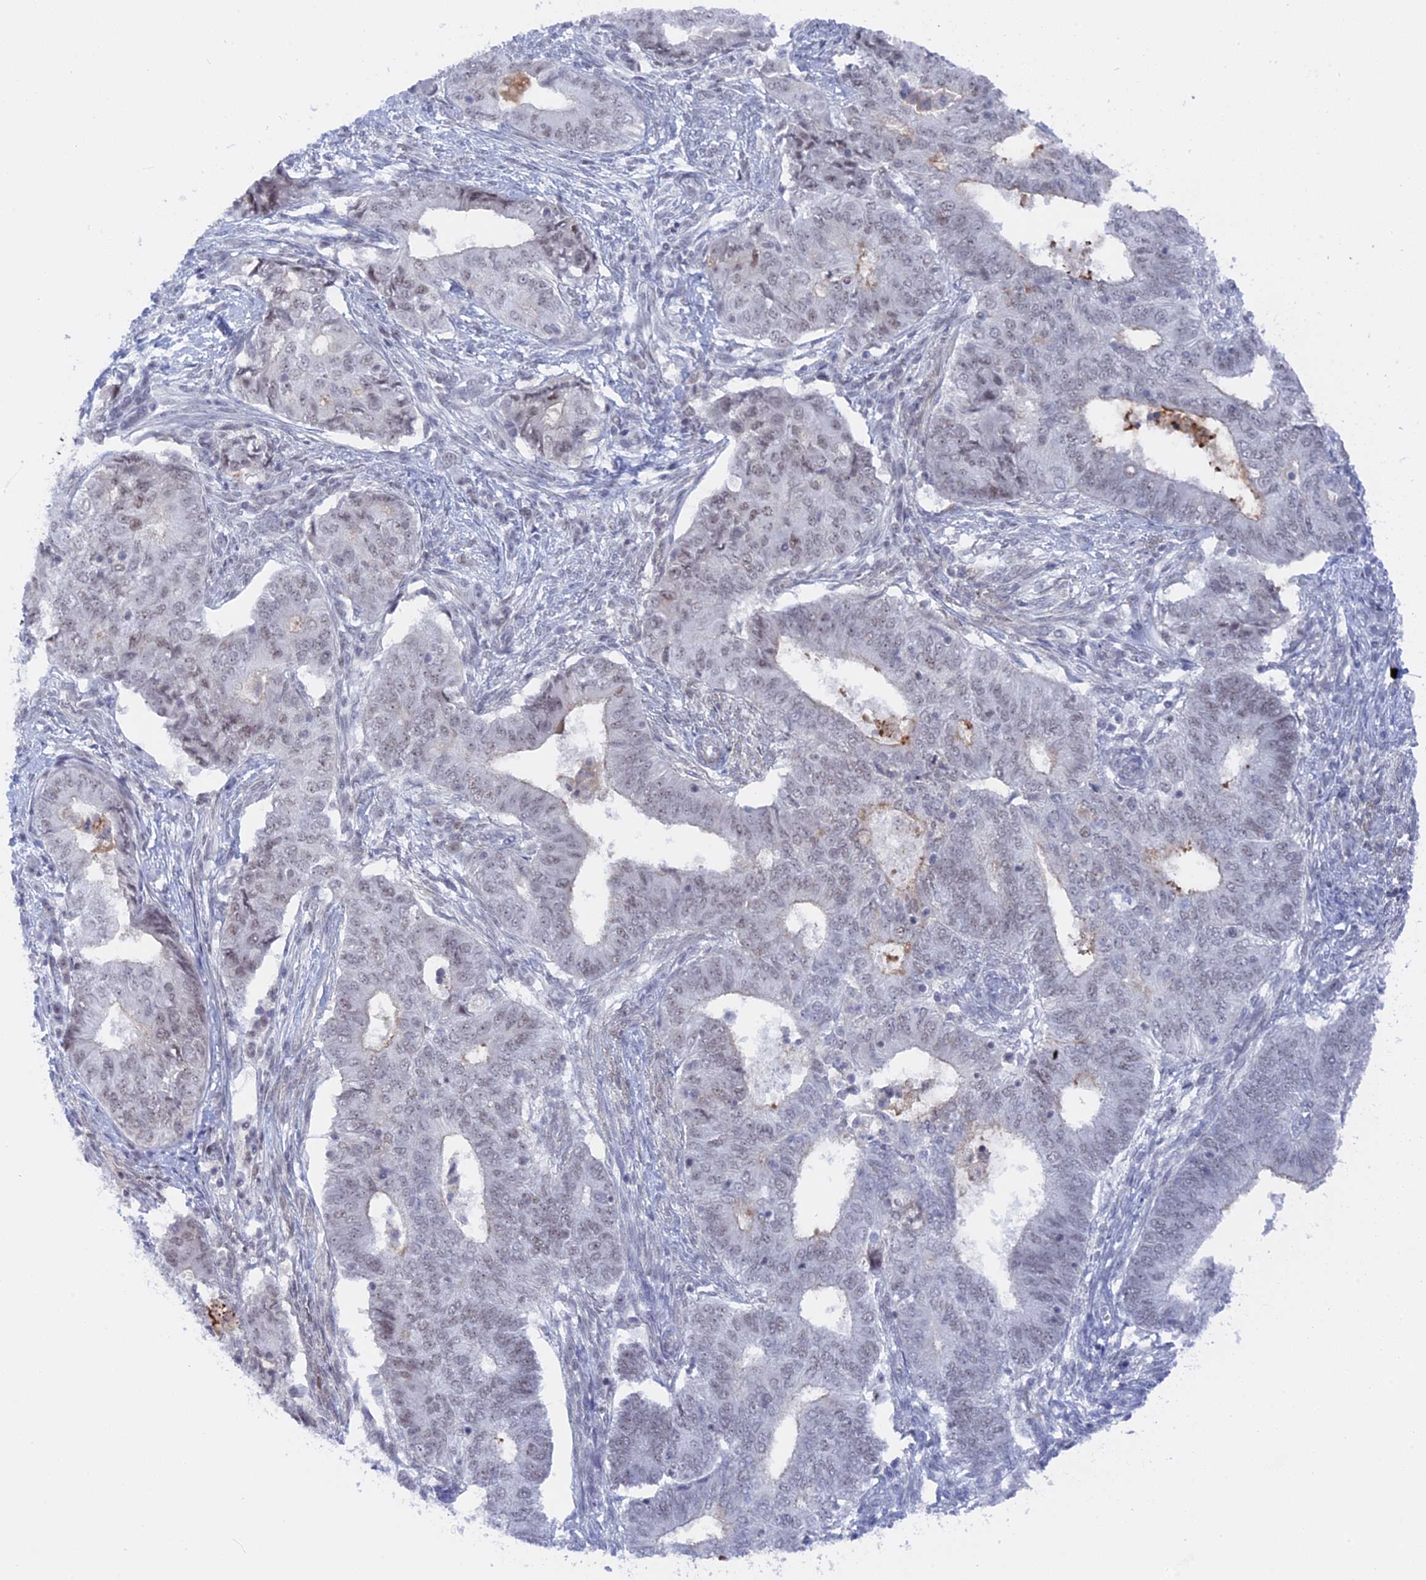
{"staining": {"intensity": "negative", "quantity": "none", "location": "none"}, "tissue": "endometrial cancer", "cell_type": "Tumor cells", "image_type": "cancer", "snomed": [{"axis": "morphology", "description": "Adenocarcinoma, NOS"}, {"axis": "topography", "description": "Endometrium"}], "caption": "The histopathology image exhibits no significant expression in tumor cells of endometrial cancer.", "gene": "BRD2", "patient": {"sex": "female", "age": 62}}